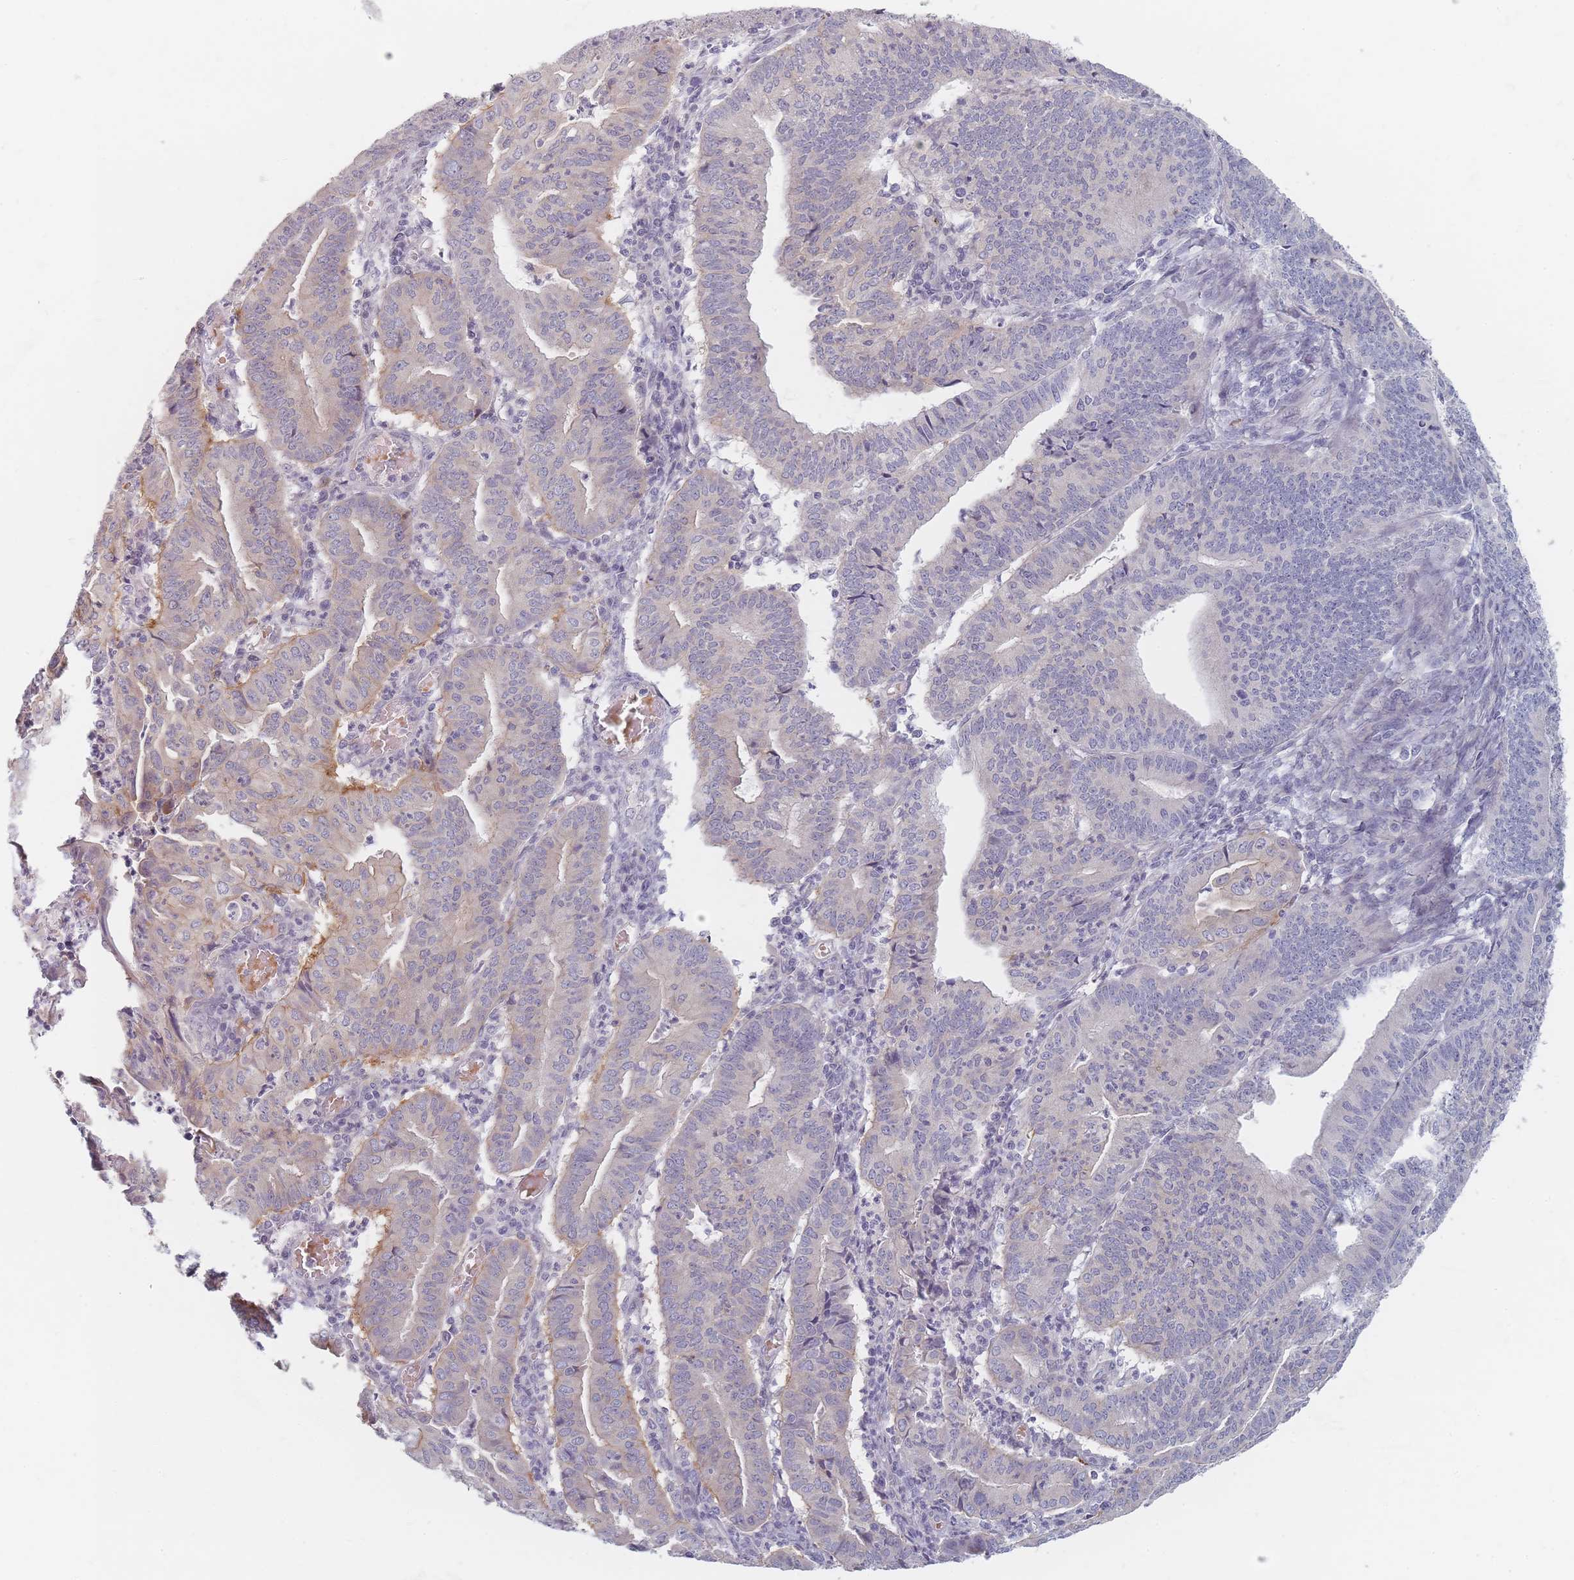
{"staining": {"intensity": "negative", "quantity": "none", "location": "none"}, "tissue": "endometrial cancer", "cell_type": "Tumor cells", "image_type": "cancer", "snomed": [{"axis": "morphology", "description": "Adenocarcinoma, NOS"}, {"axis": "topography", "description": "Endometrium"}], "caption": "The micrograph shows no significant positivity in tumor cells of endometrial adenocarcinoma.", "gene": "TMOD1", "patient": {"sex": "female", "age": 60}}